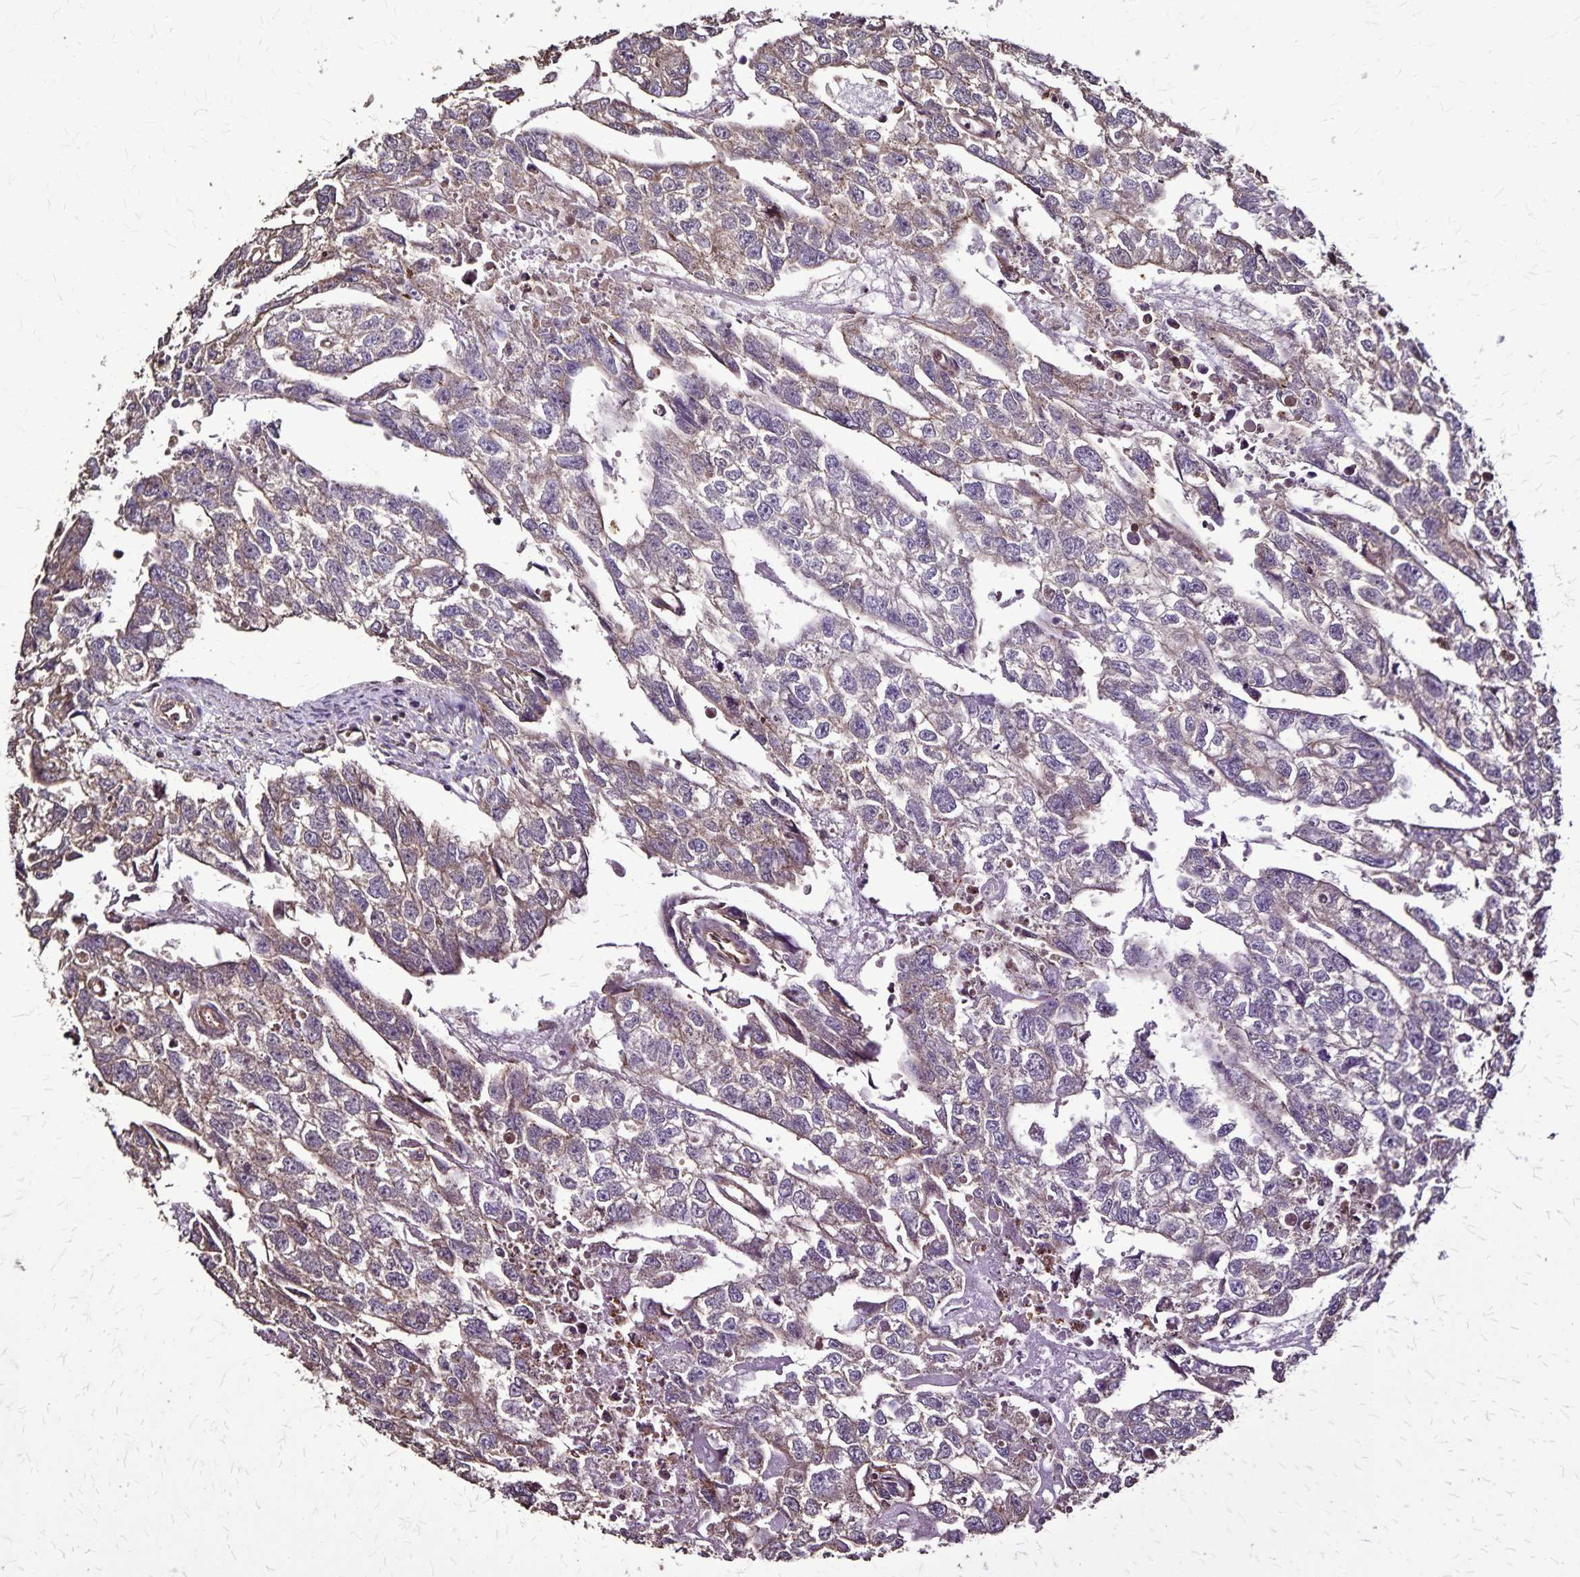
{"staining": {"intensity": "weak", "quantity": "<25%", "location": "cytoplasmic/membranous"}, "tissue": "testis cancer", "cell_type": "Tumor cells", "image_type": "cancer", "snomed": [{"axis": "morphology", "description": "Carcinoma, Embryonal, NOS"}, {"axis": "morphology", "description": "Teratoma, malignant, NOS"}, {"axis": "topography", "description": "Testis"}], "caption": "An immunohistochemistry image of testis cancer is shown. There is no staining in tumor cells of testis cancer. (DAB (3,3'-diaminobenzidine) immunohistochemistry (IHC) with hematoxylin counter stain).", "gene": "CHMP1B", "patient": {"sex": "male", "age": 44}}